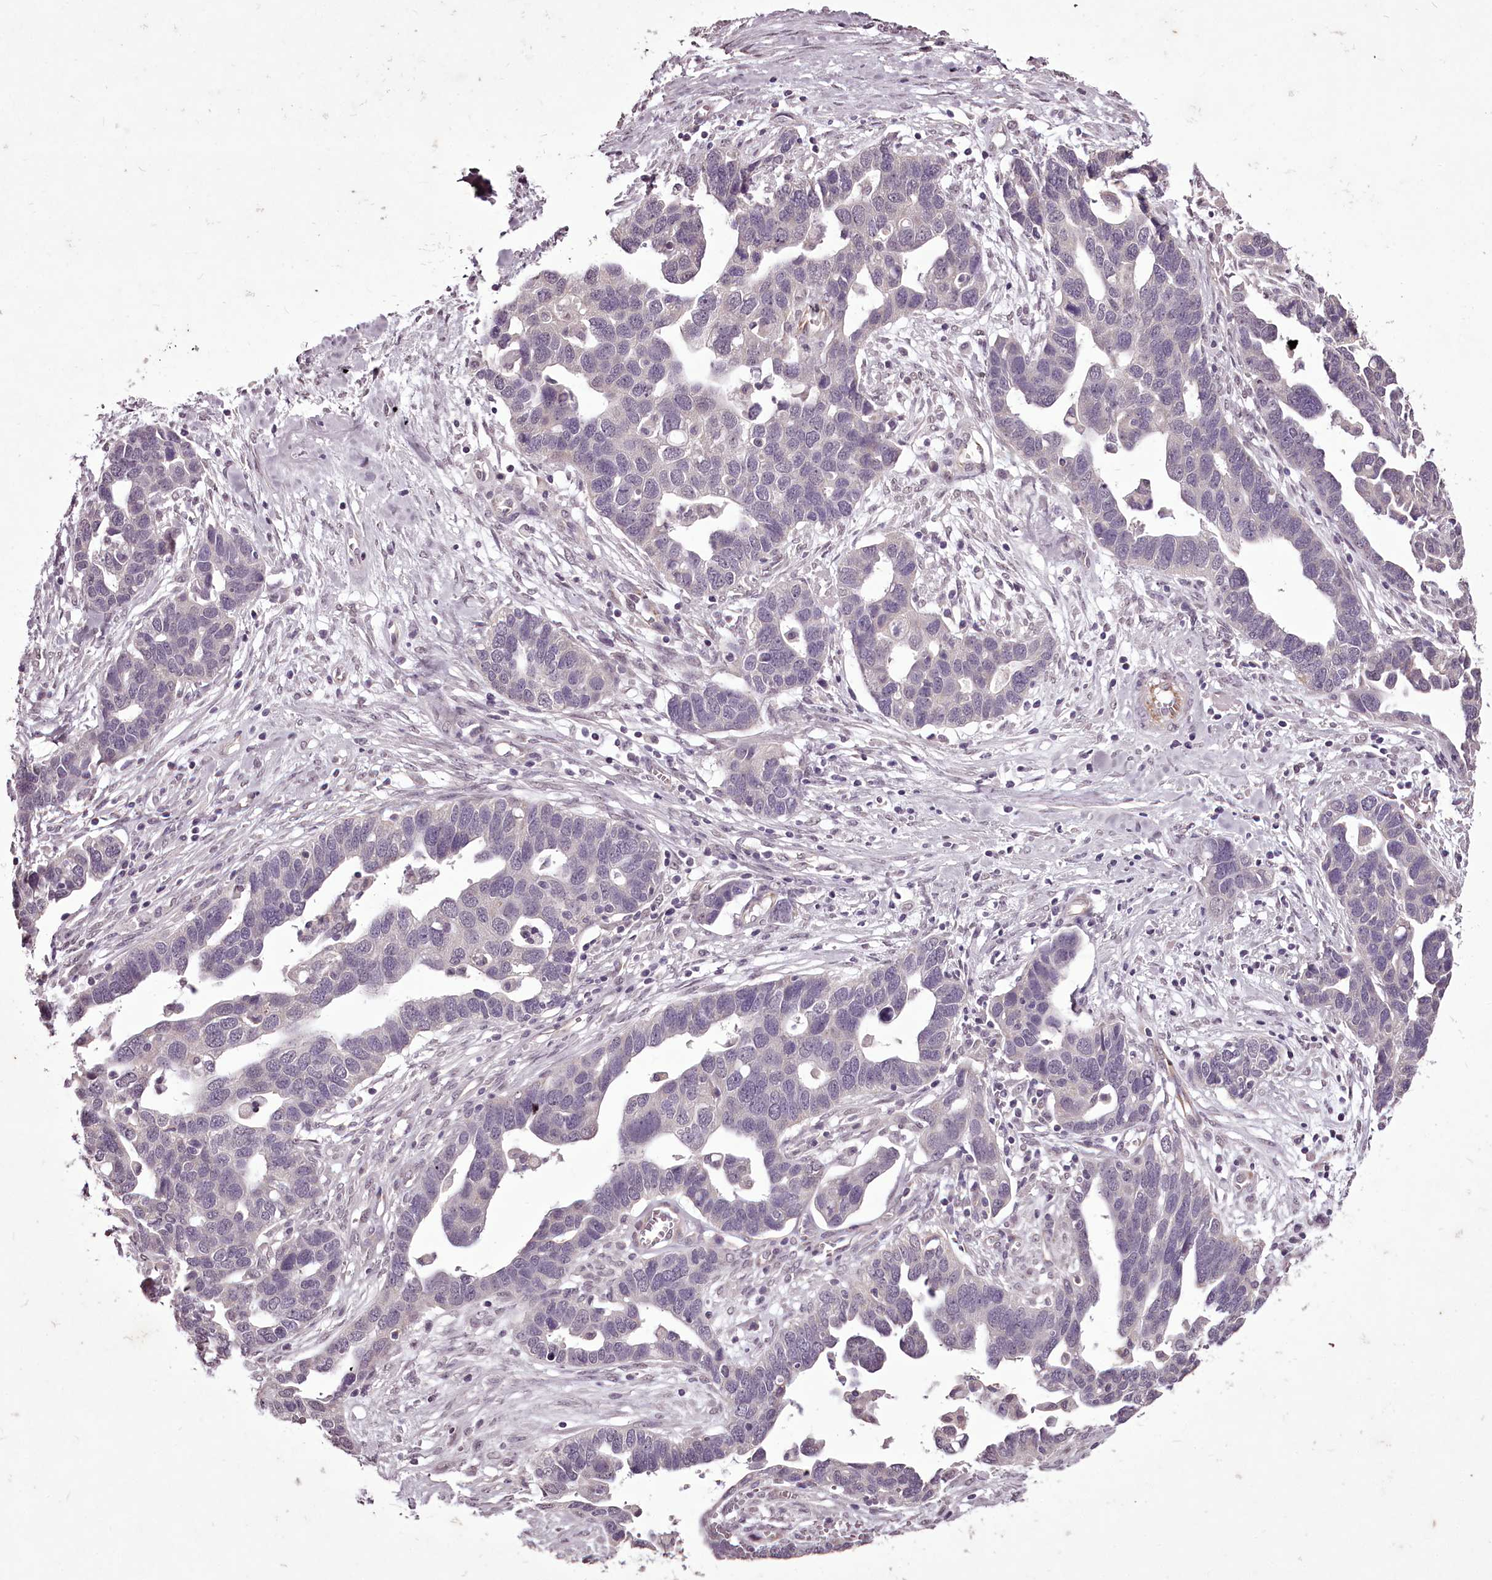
{"staining": {"intensity": "negative", "quantity": "none", "location": "none"}, "tissue": "ovarian cancer", "cell_type": "Tumor cells", "image_type": "cancer", "snomed": [{"axis": "morphology", "description": "Cystadenocarcinoma, serous, NOS"}, {"axis": "topography", "description": "Ovary"}], "caption": "IHC image of human ovarian serous cystadenocarcinoma stained for a protein (brown), which displays no positivity in tumor cells.", "gene": "C1orf56", "patient": {"sex": "female", "age": 54}}